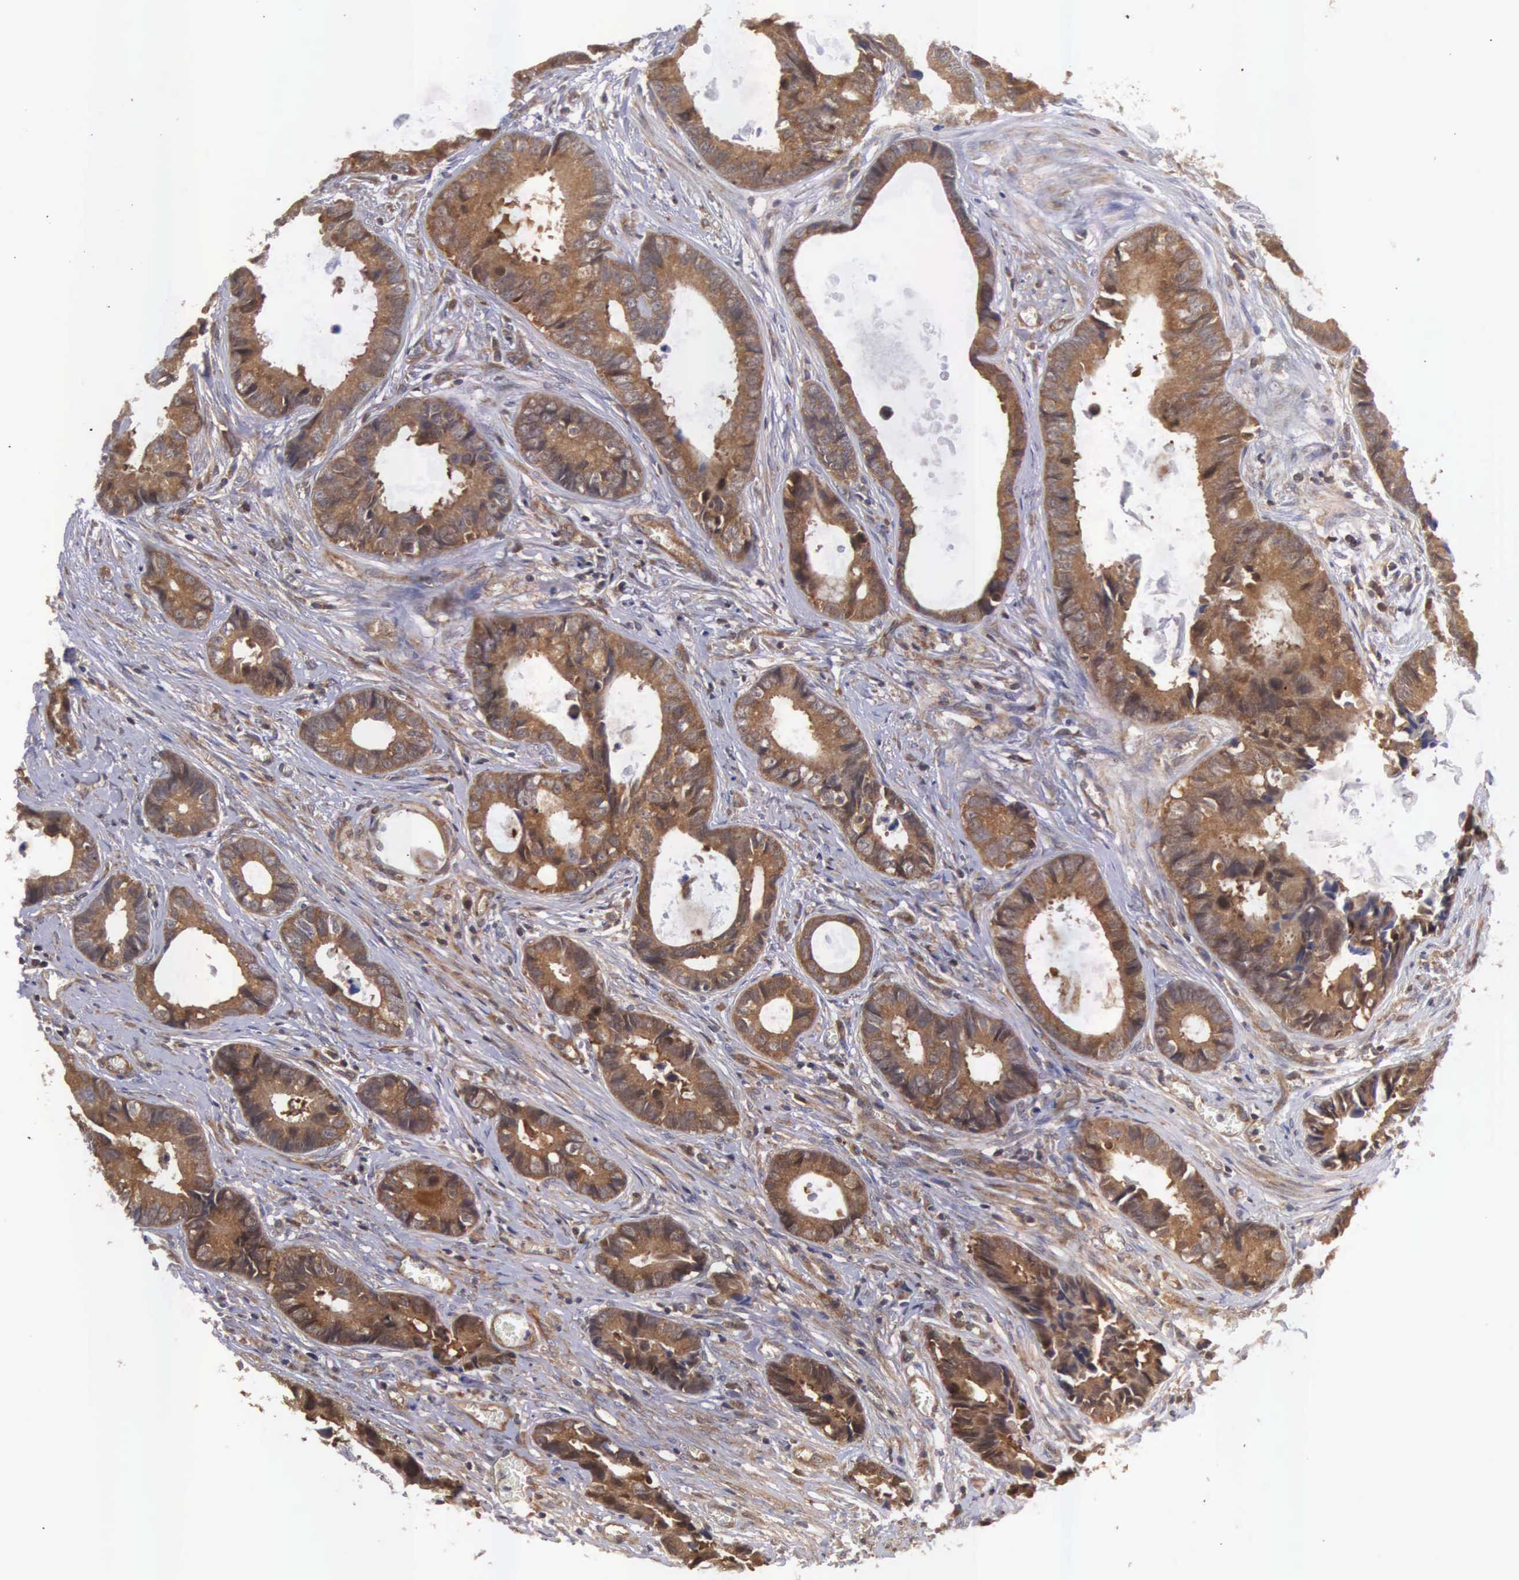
{"staining": {"intensity": "strong", "quantity": ">75%", "location": "cytoplasmic/membranous,nuclear"}, "tissue": "colorectal cancer", "cell_type": "Tumor cells", "image_type": "cancer", "snomed": [{"axis": "morphology", "description": "Adenocarcinoma, NOS"}, {"axis": "topography", "description": "Rectum"}], "caption": "About >75% of tumor cells in colorectal cancer display strong cytoplasmic/membranous and nuclear protein staining as visualized by brown immunohistochemical staining.", "gene": "DHRS1", "patient": {"sex": "female", "age": 98}}